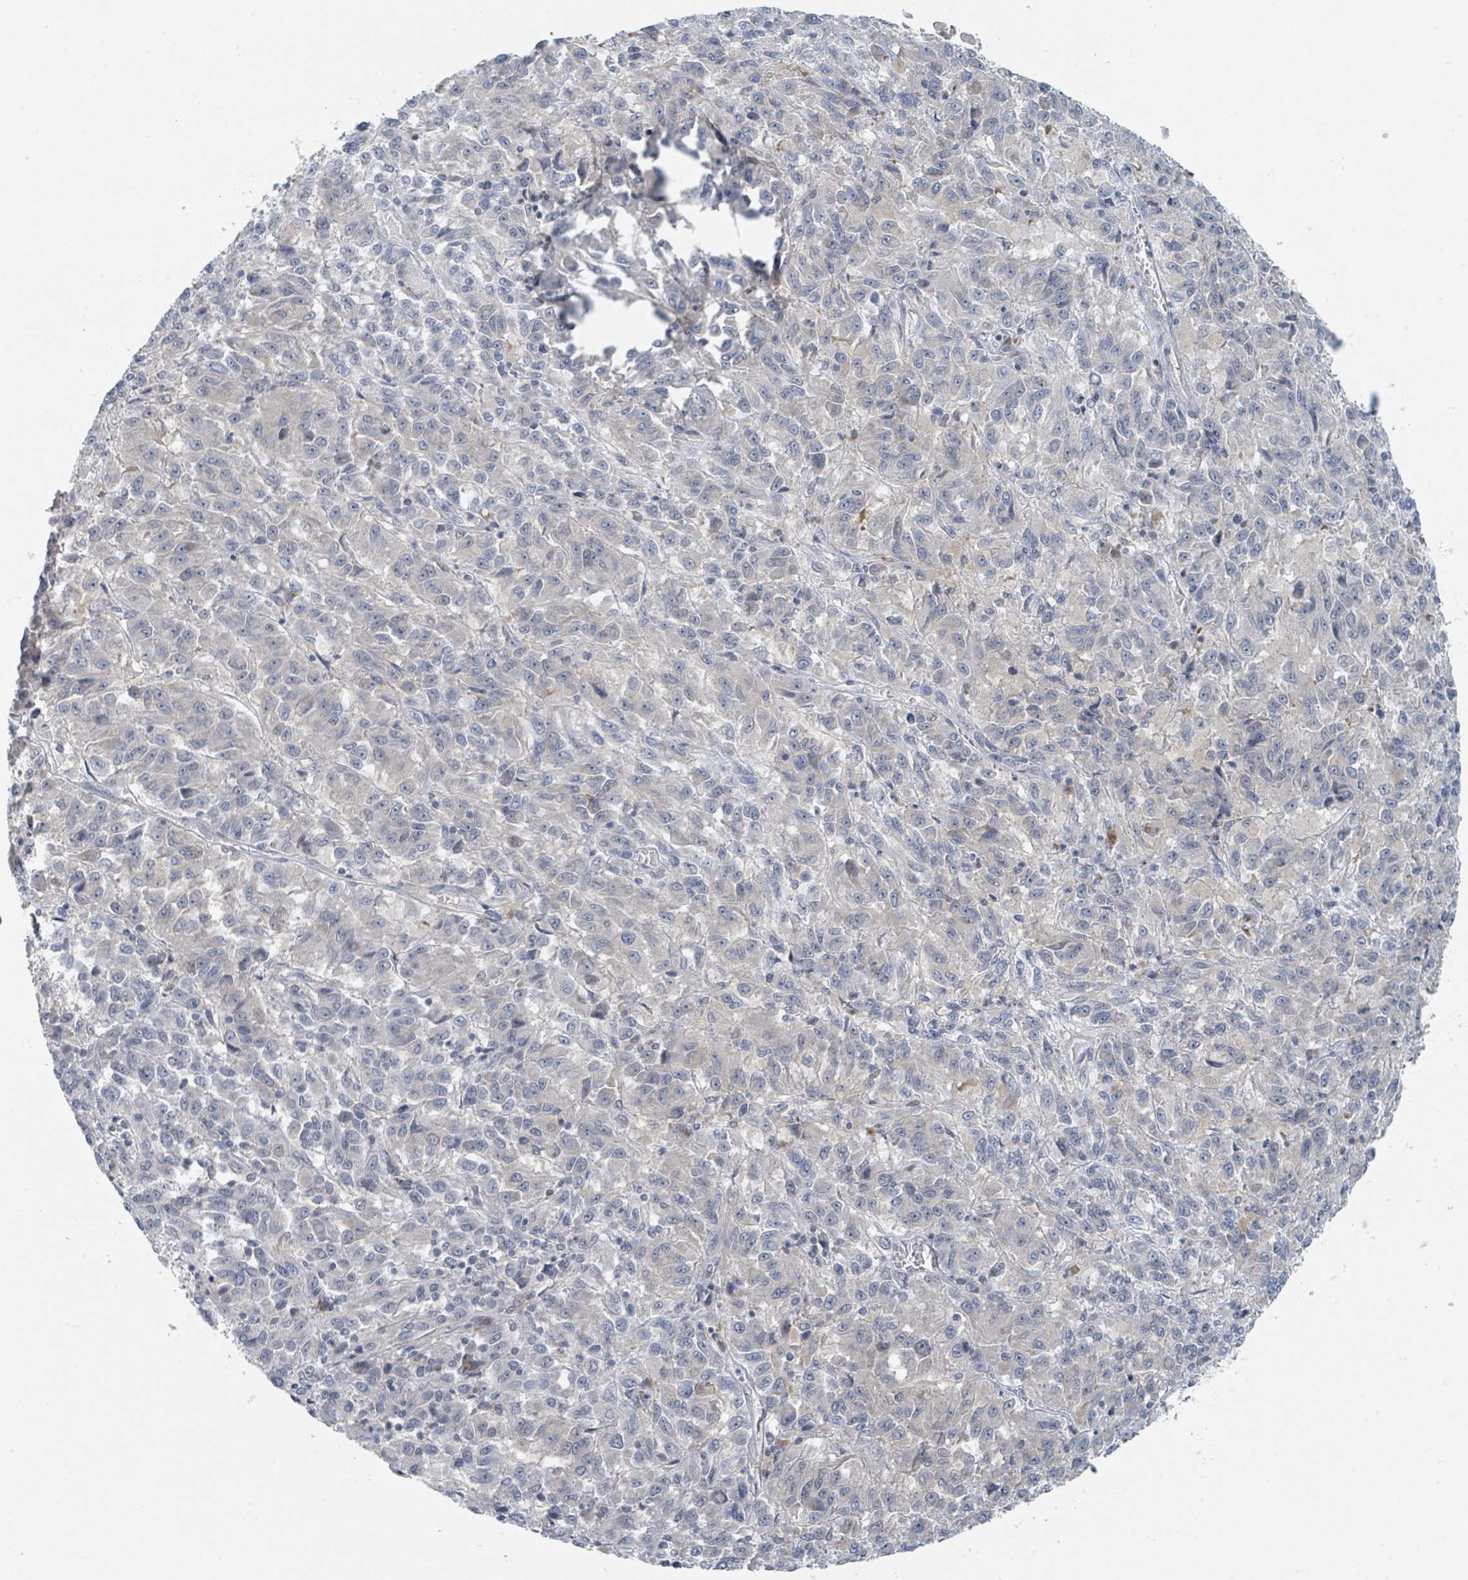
{"staining": {"intensity": "negative", "quantity": "none", "location": "none"}, "tissue": "melanoma", "cell_type": "Tumor cells", "image_type": "cancer", "snomed": [{"axis": "morphology", "description": "Malignant melanoma, Metastatic site"}, {"axis": "topography", "description": "Lung"}], "caption": "The photomicrograph displays no significant staining in tumor cells of melanoma.", "gene": "ANKRD55", "patient": {"sex": "male", "age": 64}}